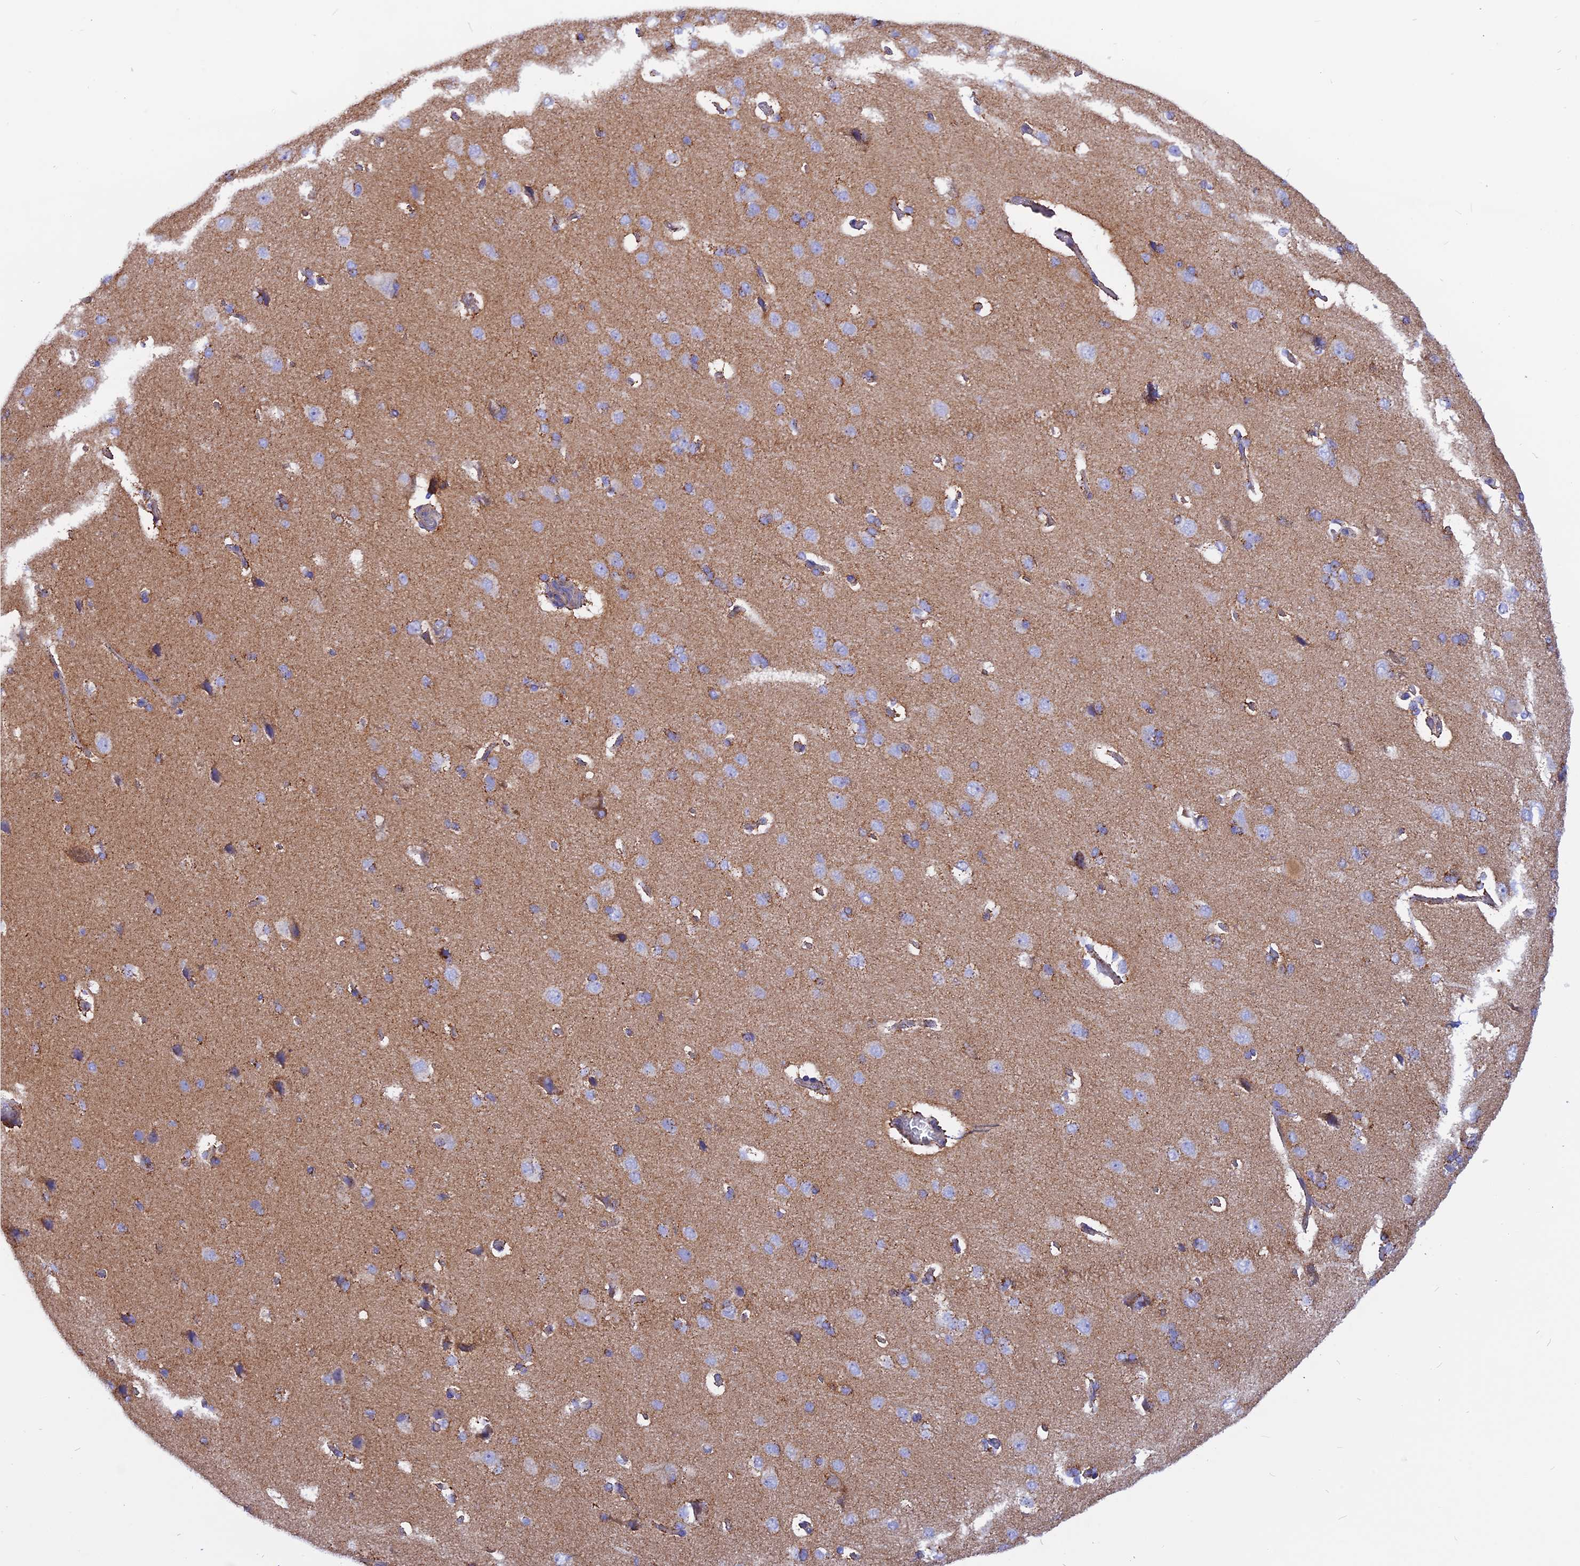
{"staining": {"intensity": "negative", "quantity": "none", "location": "none"}, "tissue": "cerebral cortex", "cell_type": "Endothelial cells", "image_type": "normal", "snomed": [{"axis": "morphology", "description": "Normal tissue, NOS"}, {"axis": "topography", "description": "Cerebral cortex"}], "caption": "Immunohistochemistry (IHC) photomicrograph of benign cerebral cortex: human cerebral cortex stained with DAB exhibits no significant protein expression in endothelial cells. (Brightfield microscopy of DAB immunohistochemistry at high magnification).", "gene": "GCDH", "patient": {"sex": "male", "age": 62}}